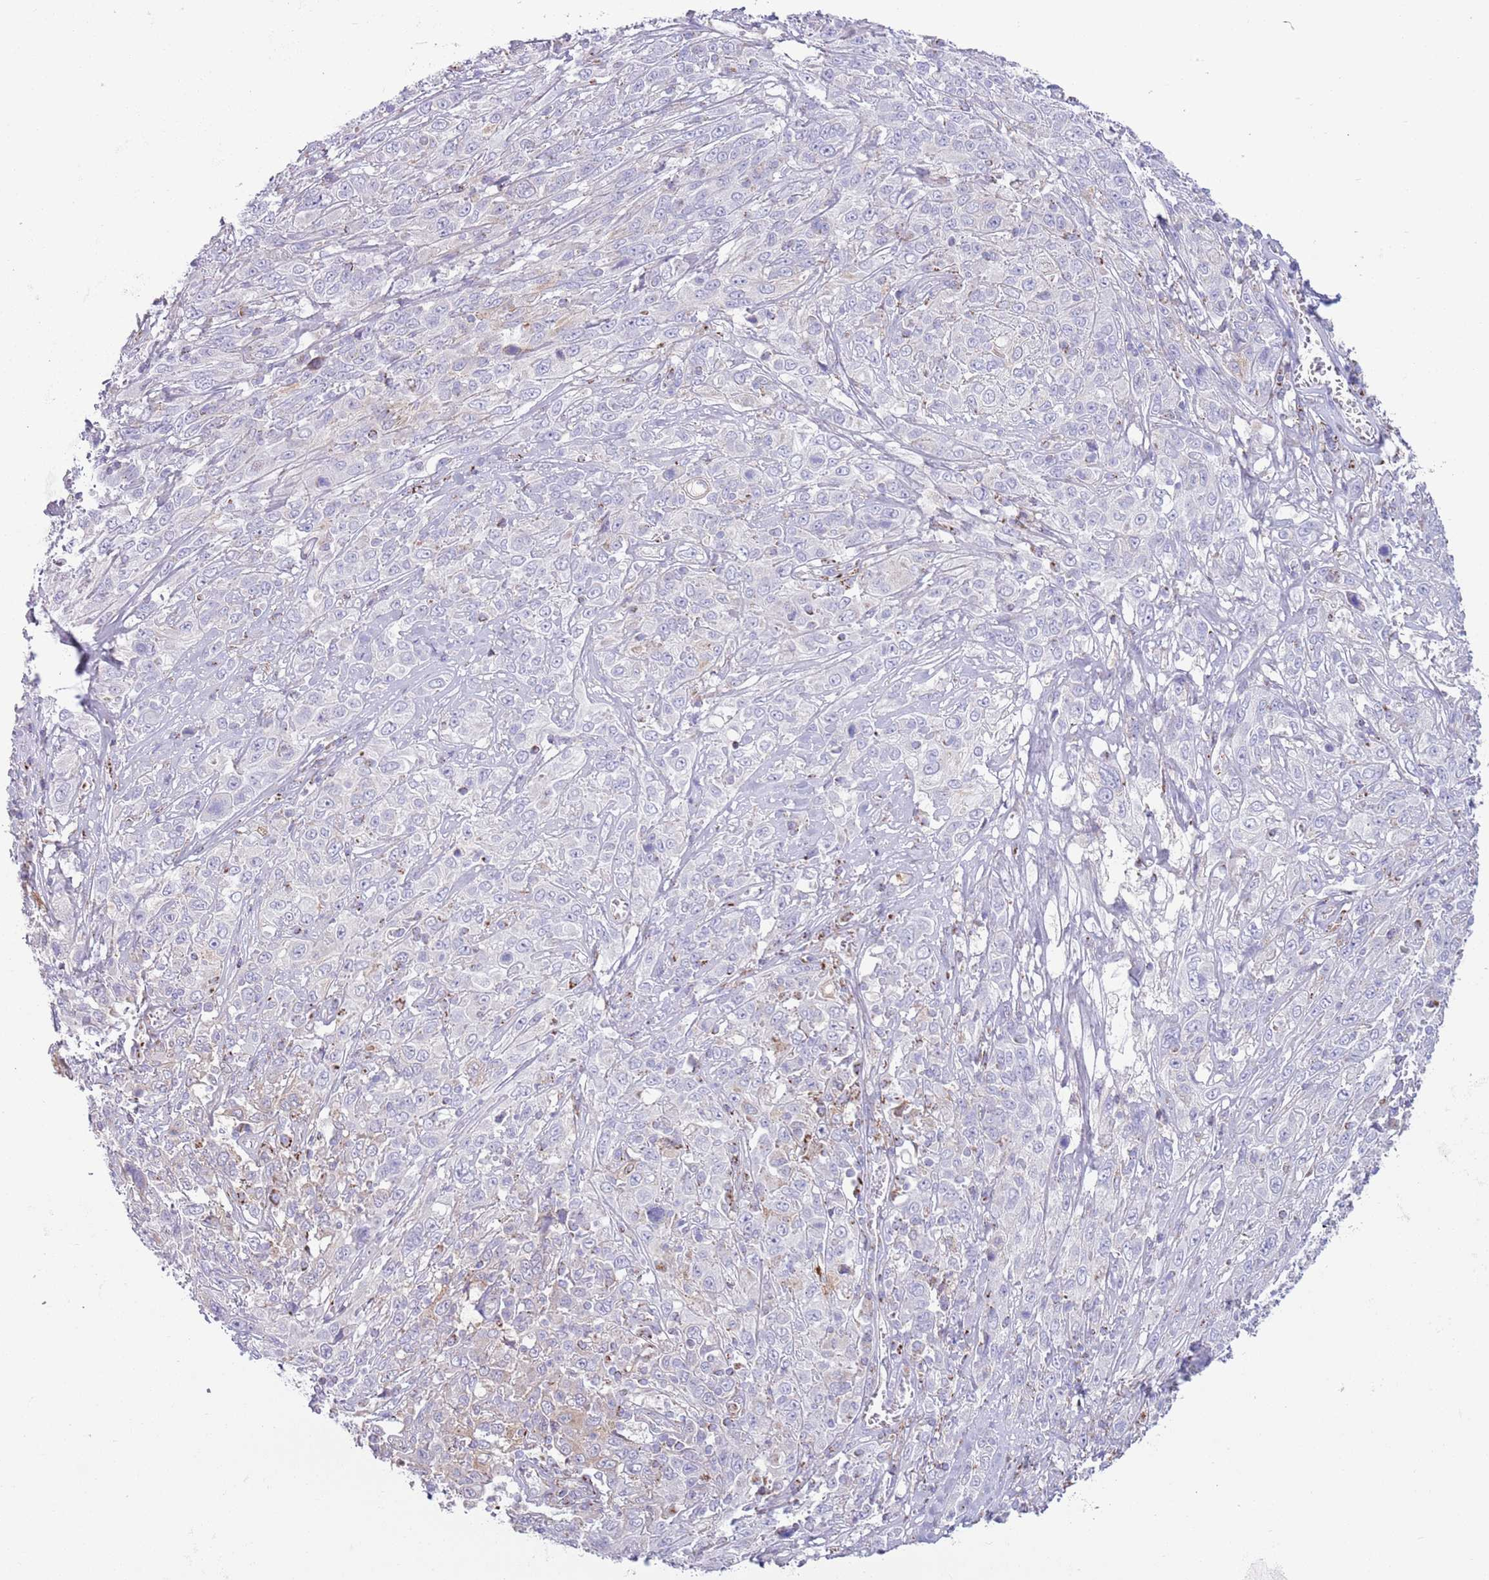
{"staining": {"intensity": "weak", "quantity": "25%-75%", "location": "cytoplasmic/membranous"}, "tissue": "cervical cancer", "cell_type": "Tumor cells", "image_type": "cancer", "snomed": [{"axis": "morphology", "description": "Squamous cell carcinoma, NOS"}, {"axis": "topography", "description": "Cervix"}], "caption": "Cervical cancer stained with DAB (3,3'-diaminobenzidine) immunohistochemistry (IHC) exhibits low levels of weak cytoplasmic/membranous staining in approximately 25%-75% of tumor cells. (brown staining indicates protein expression, while blue staining denotes nuclei).", "gene": "ATP6V1B1", "patient": {"sex": "female", "age": 46}}